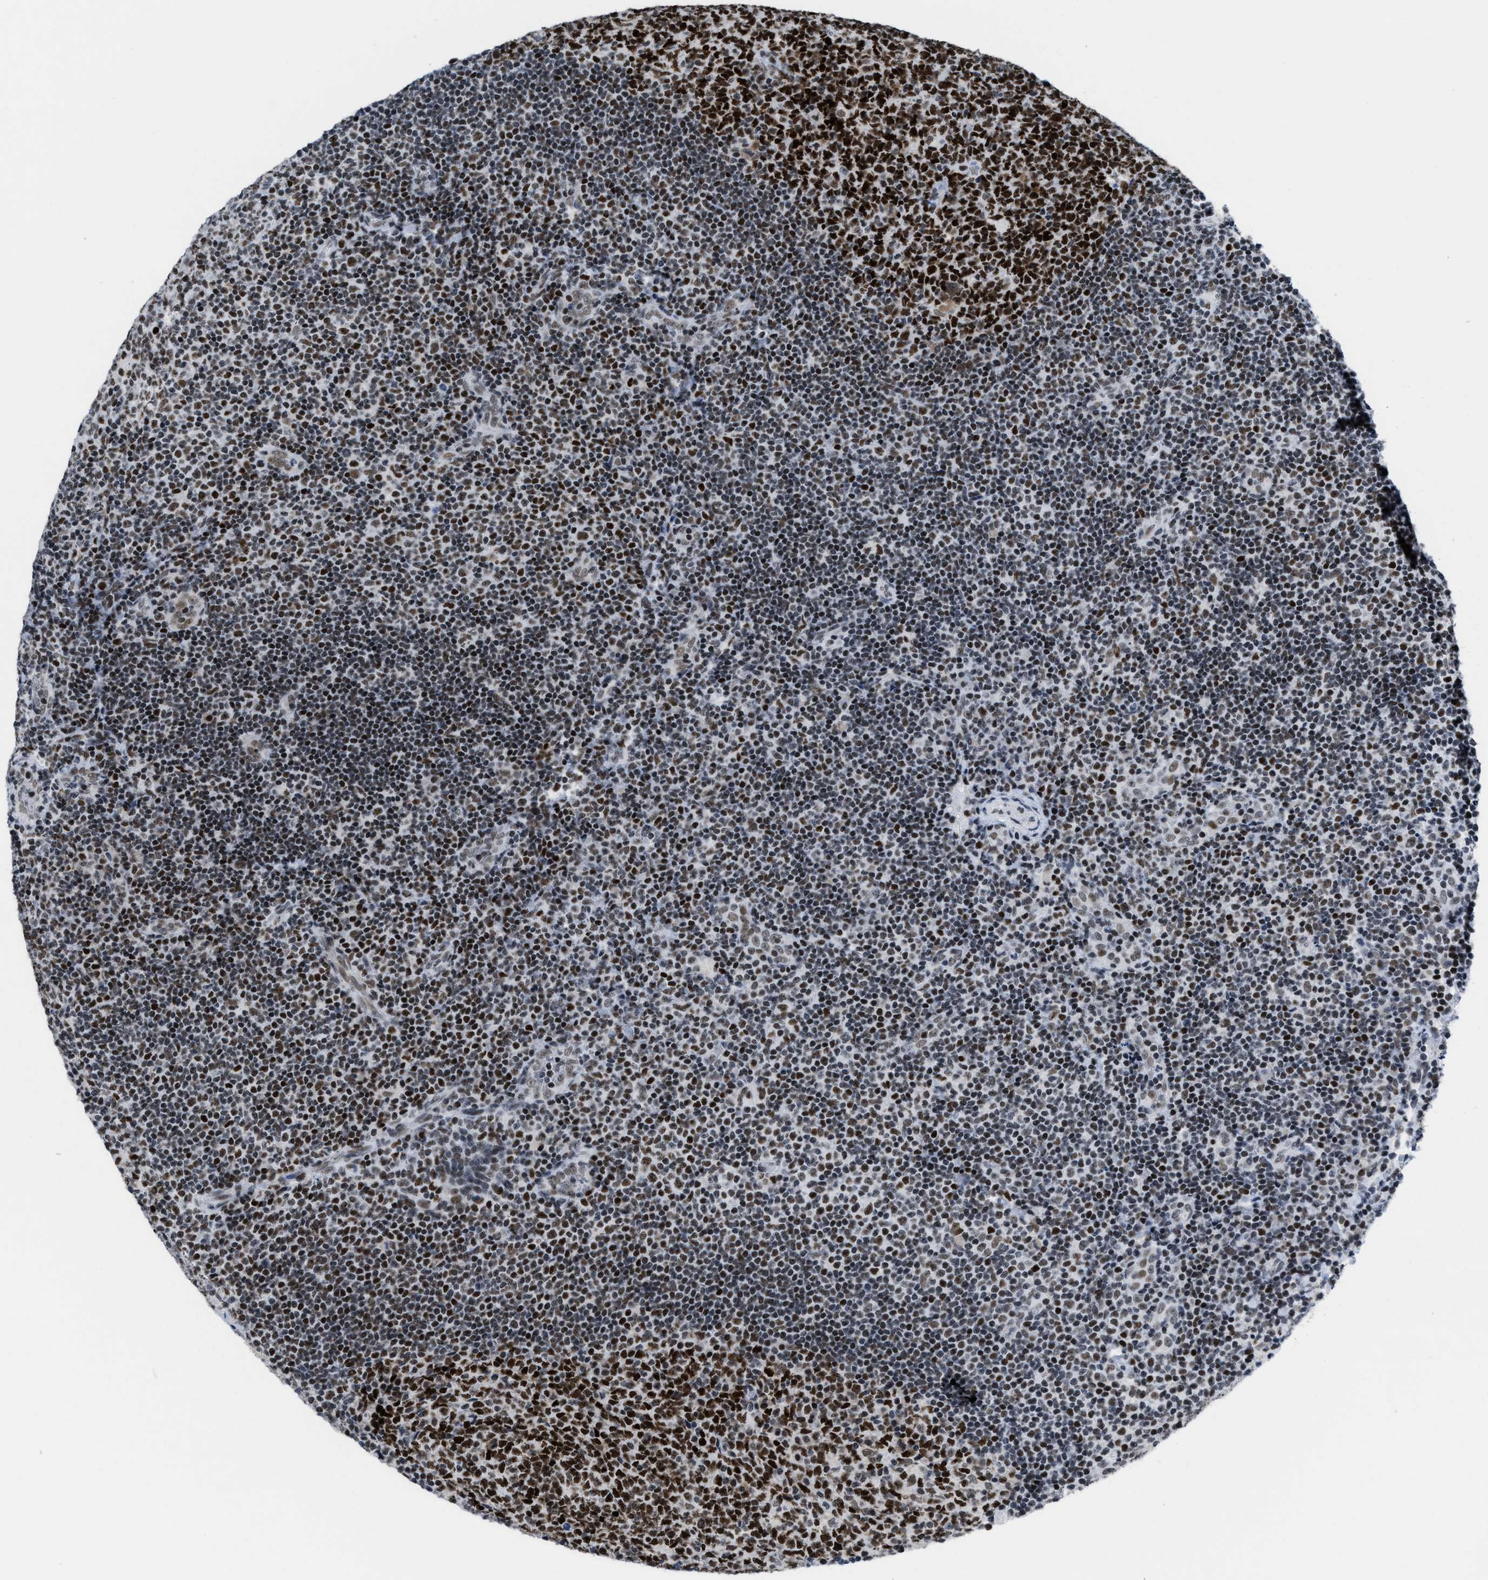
{"staining": {"intensity": "strong", "quantity": ">75%", "location": "nuclear"}, "tissue": "tonsil", "cell_type": "Germinal center cells", "image_type": "normal", "snomed": [{"axis": "morphology", "description": "Normal tissue, NOS"}, {"axis": "topography", "description": "Tonsil"}], "caption": "Germinal center cells show high levels of strong nuclear positivity in approximately >75% of cells in benign tonsil.", "gene": "TERF2IP", "patient": {"sex": "male", "age": 17}}